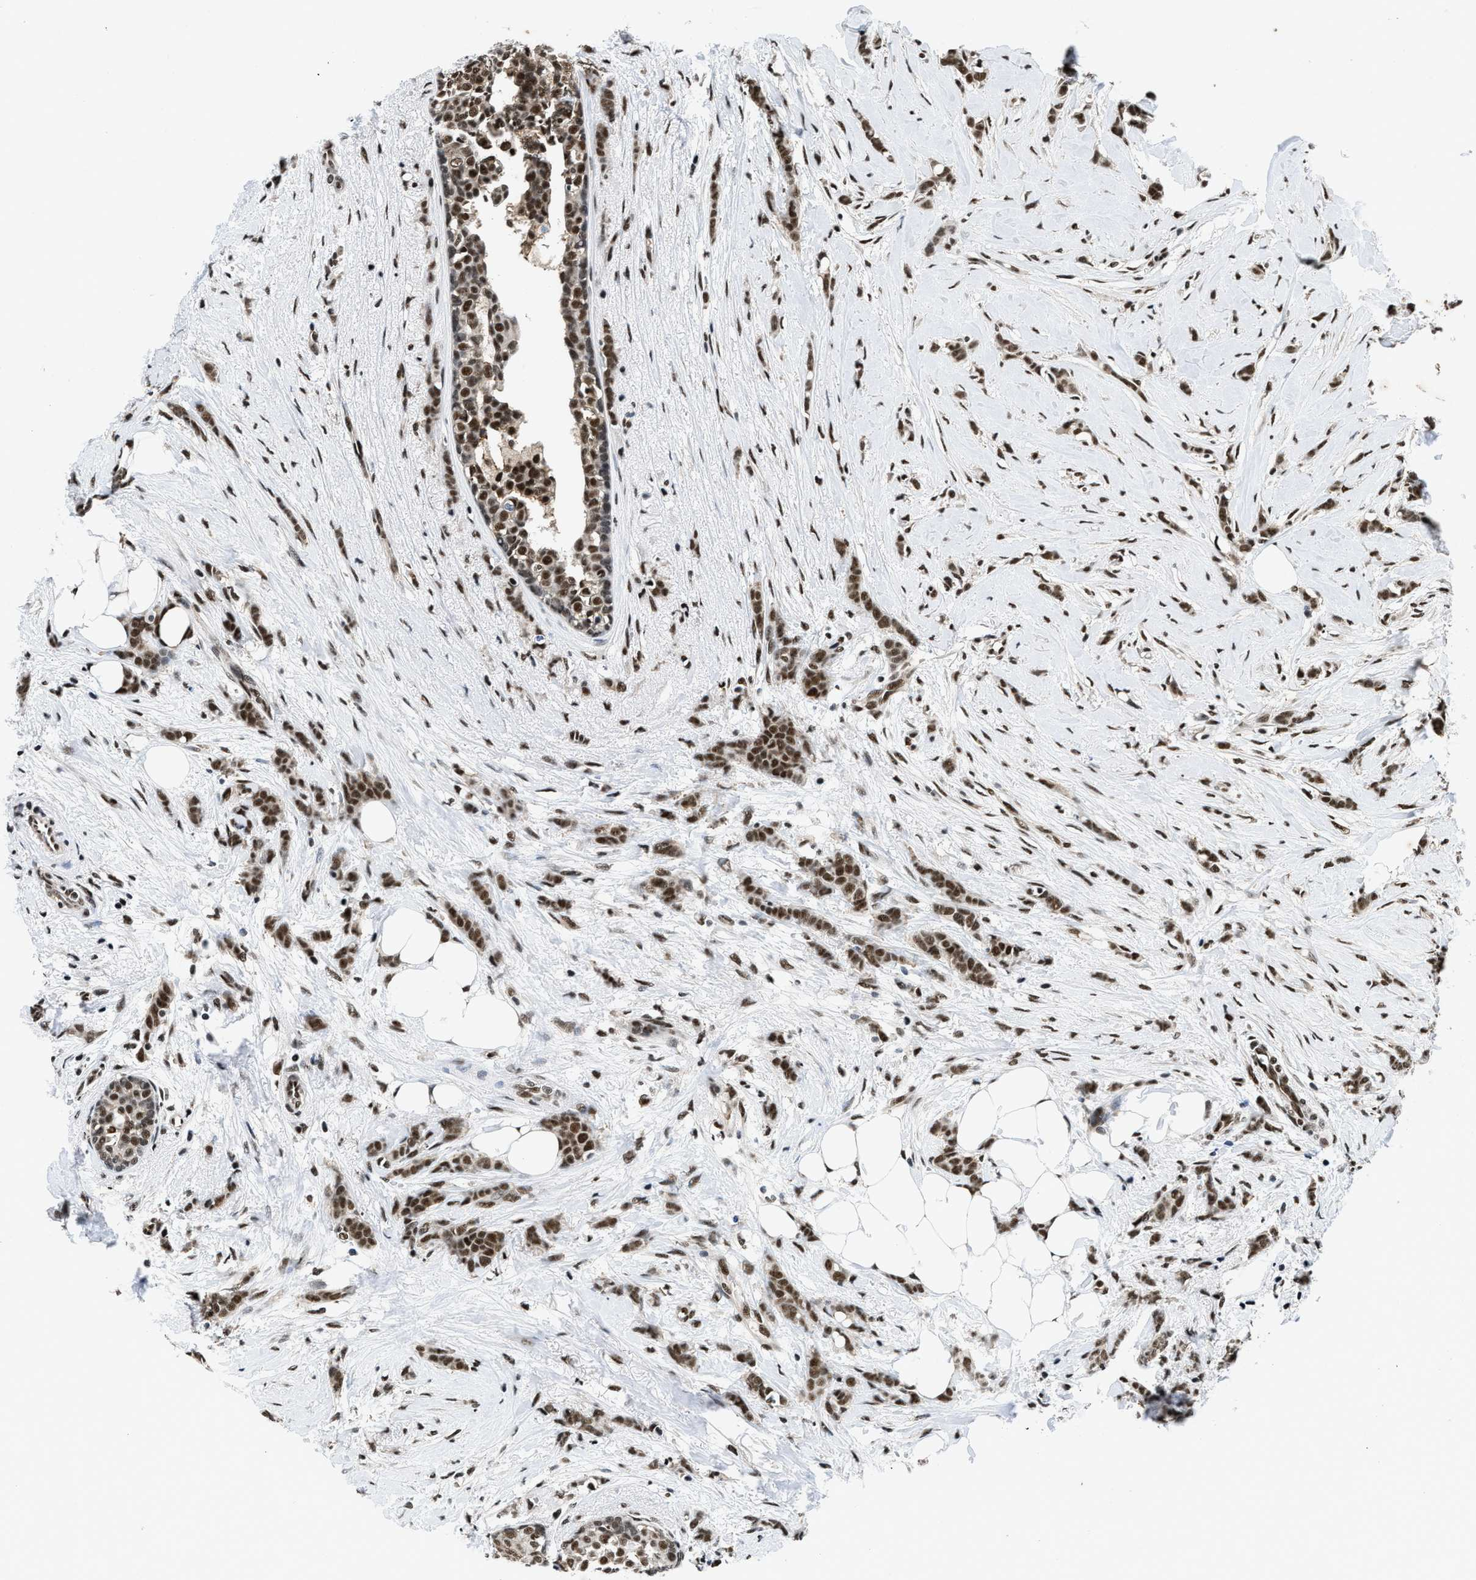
{"staining": {"intensity": "strong", "quantity": ">75%", "location": "nuclear"}, "tissue": "breast cancer", "cell_type": "Tumor cells", "image_type": "cancer", "snomed": [{"axis": "morphology", "description": "Lobular carcinoma, in situ"}, {"axis": "morphology", "description": "Lobular carcinoma"}, {"axis": "topography", "description": "Breast"}], "caption": "The histopathology image shows a brown stain indicating the presence of a protein in the nuclear of tumor cells in breast lobular carcinoma. (Brightfield microscopy of DAB IHC at high magnification).", "gene": "HNRNPH2", "patient": {"sex": "female", "age": 41}}